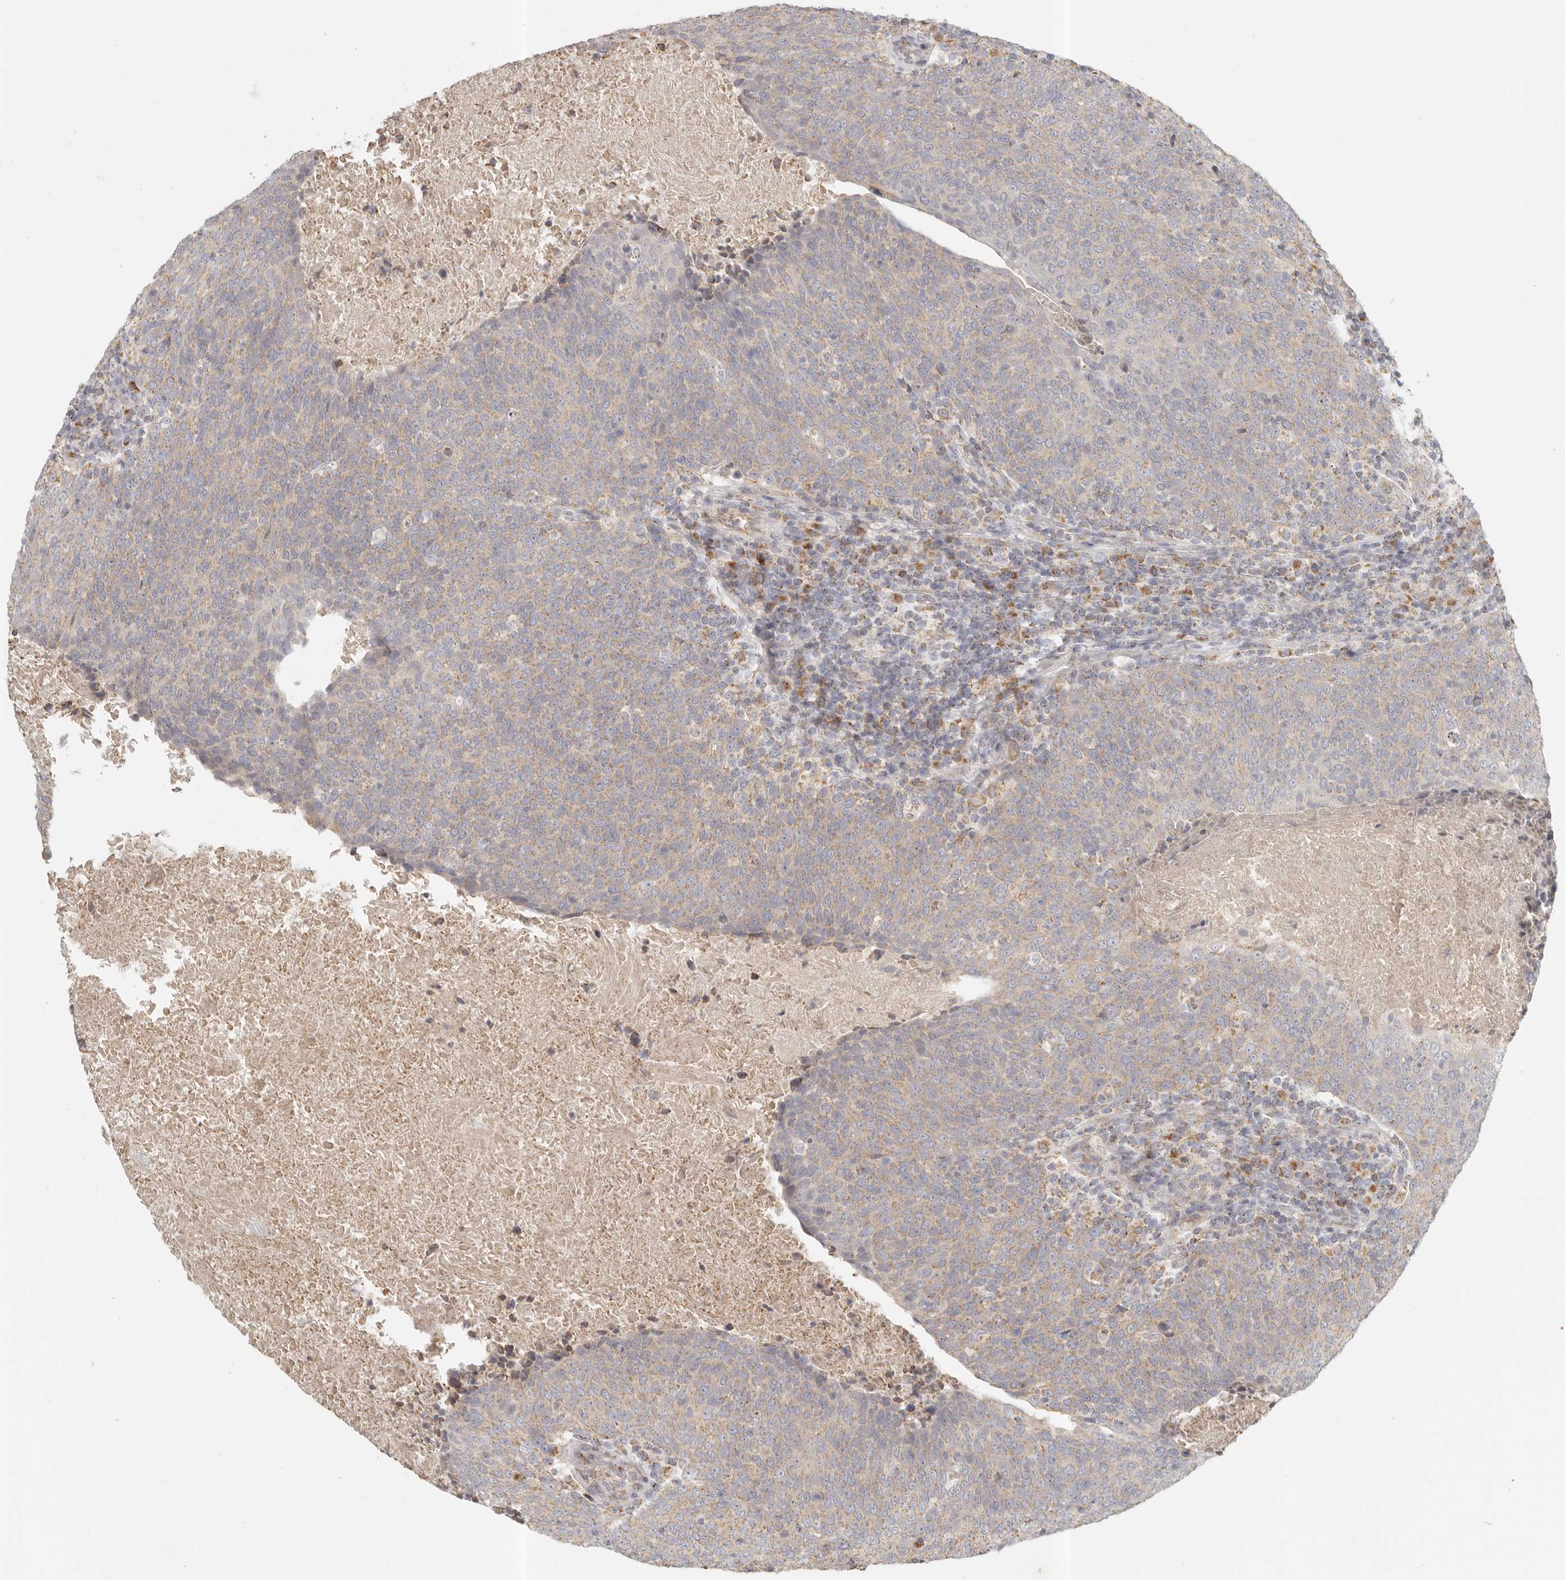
{"staining": {"intensity": "weak", "quantity": ">75%", "location": "cytoplasmic/membranous"}, "tissue": "head and neck cancer", "cell_type": "Tumor cells", "image_type": "cancer", "snomed": [{"axis": "morphology", "description": "Squamous cell carcinoma, NOS"}, {"axis": "morphology", "description": "Squamous cell carcinoma, metastatic, NOS"}, {"axis": "topography", "description": "Lymph node"}, {"axis": "topography", "description": "Head-Neck"}], "caption": "Immunohistochemistry (DAB) staining of head and neck cancer (squamous cell carcinoma) reveals weak cytoplasmic/membranous protein positivity in about >75% of tumor cells.", "gene": "KDF1", "patient": {"sex": "male", "age": 62}}